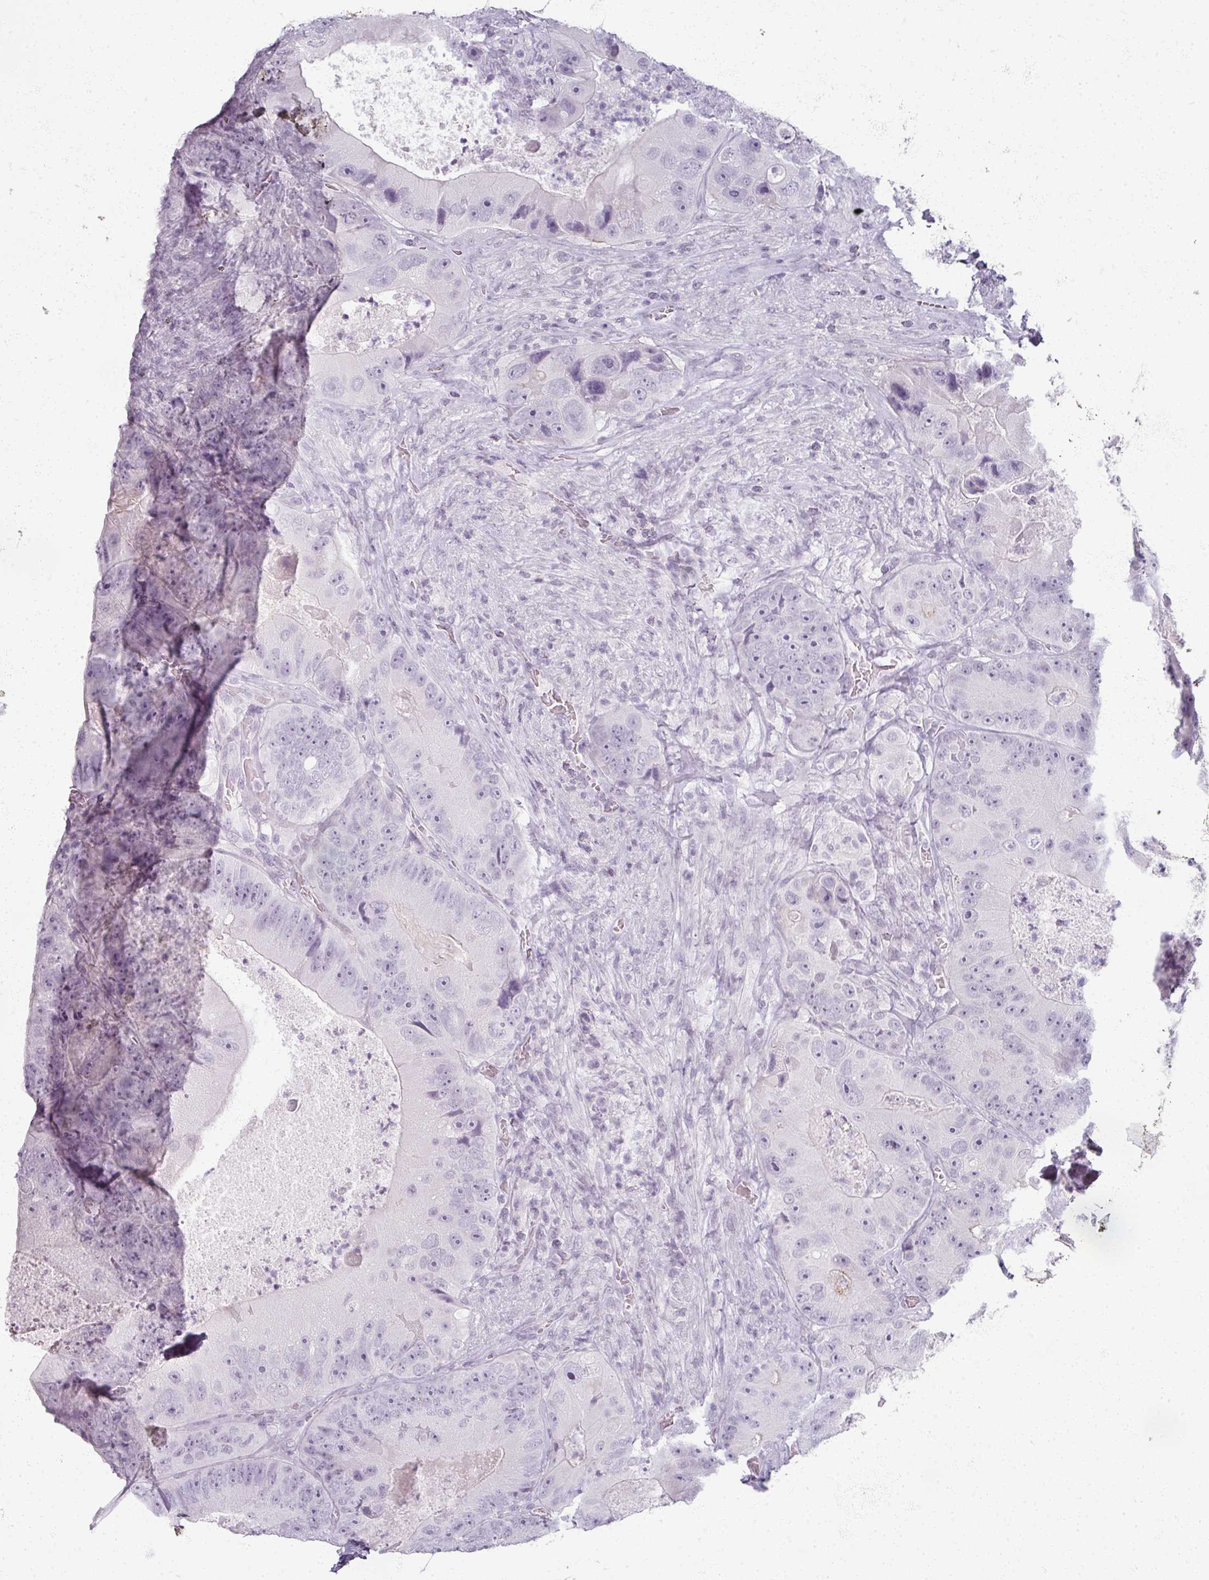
{"staining": {"intensity": "negative", "quantity": "none", "location": "none"}, "tissue": "colorectal cancer", "cell_type": "Tumor cells", "image_type": "cancer", "snomed": [{"axis": "morphology", "description": "Adenocarcinoma, NOS"}, {"axis": "topography", "description": "Colon"}], "caption": "There is no significant staining in tumor cells of colorectal cancer.", "gene": "RFPL2", "patient": {"sex": "female", "age": 86}}